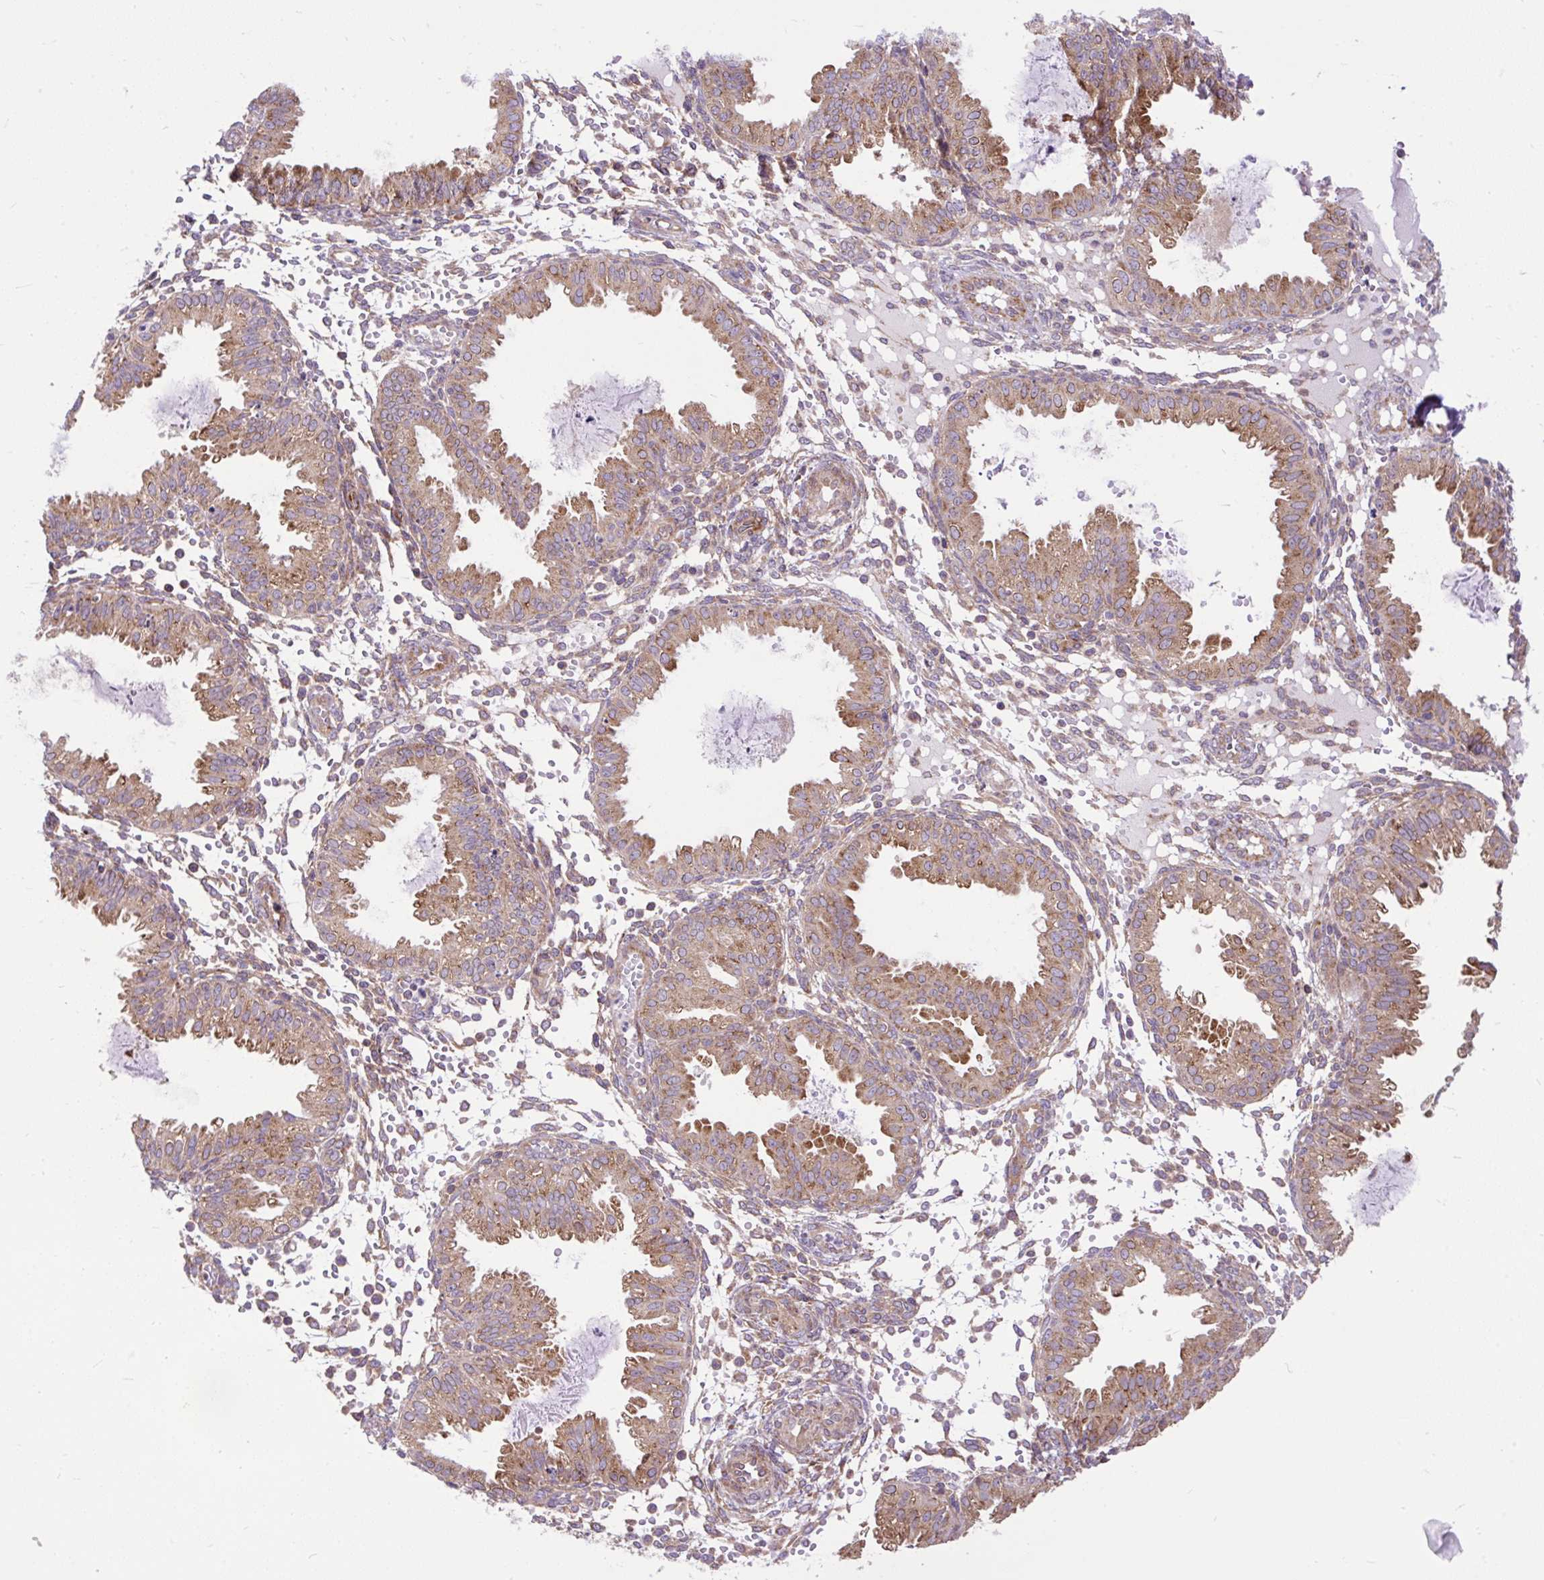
{"staining": {"intensity": "weak", "quantity": "25%-75%", "location": "cytoplasmic/membranous"}, "tissue": "endometrium", "cell_type": "Cells in endometrial stroma", "image_type": "normal", "snomed": [{"axis": "morphology", "description": "Normal tissue, NOS"}, {"axis": "topography", "description": "Endometrium"}], "caption": "Immunohistochemistry (IHC) photomicrograph of normal endometrium: endometrium stained using IHC demonstrates low levels of weak protein expression localized specifically in the cytoplasmic/membranous of cells in endometrial stroma, appearing as a cytoplasmic/membranous brown color.", "gene": "TRIM17", "patient": {"sex": "female", "age": 33}}